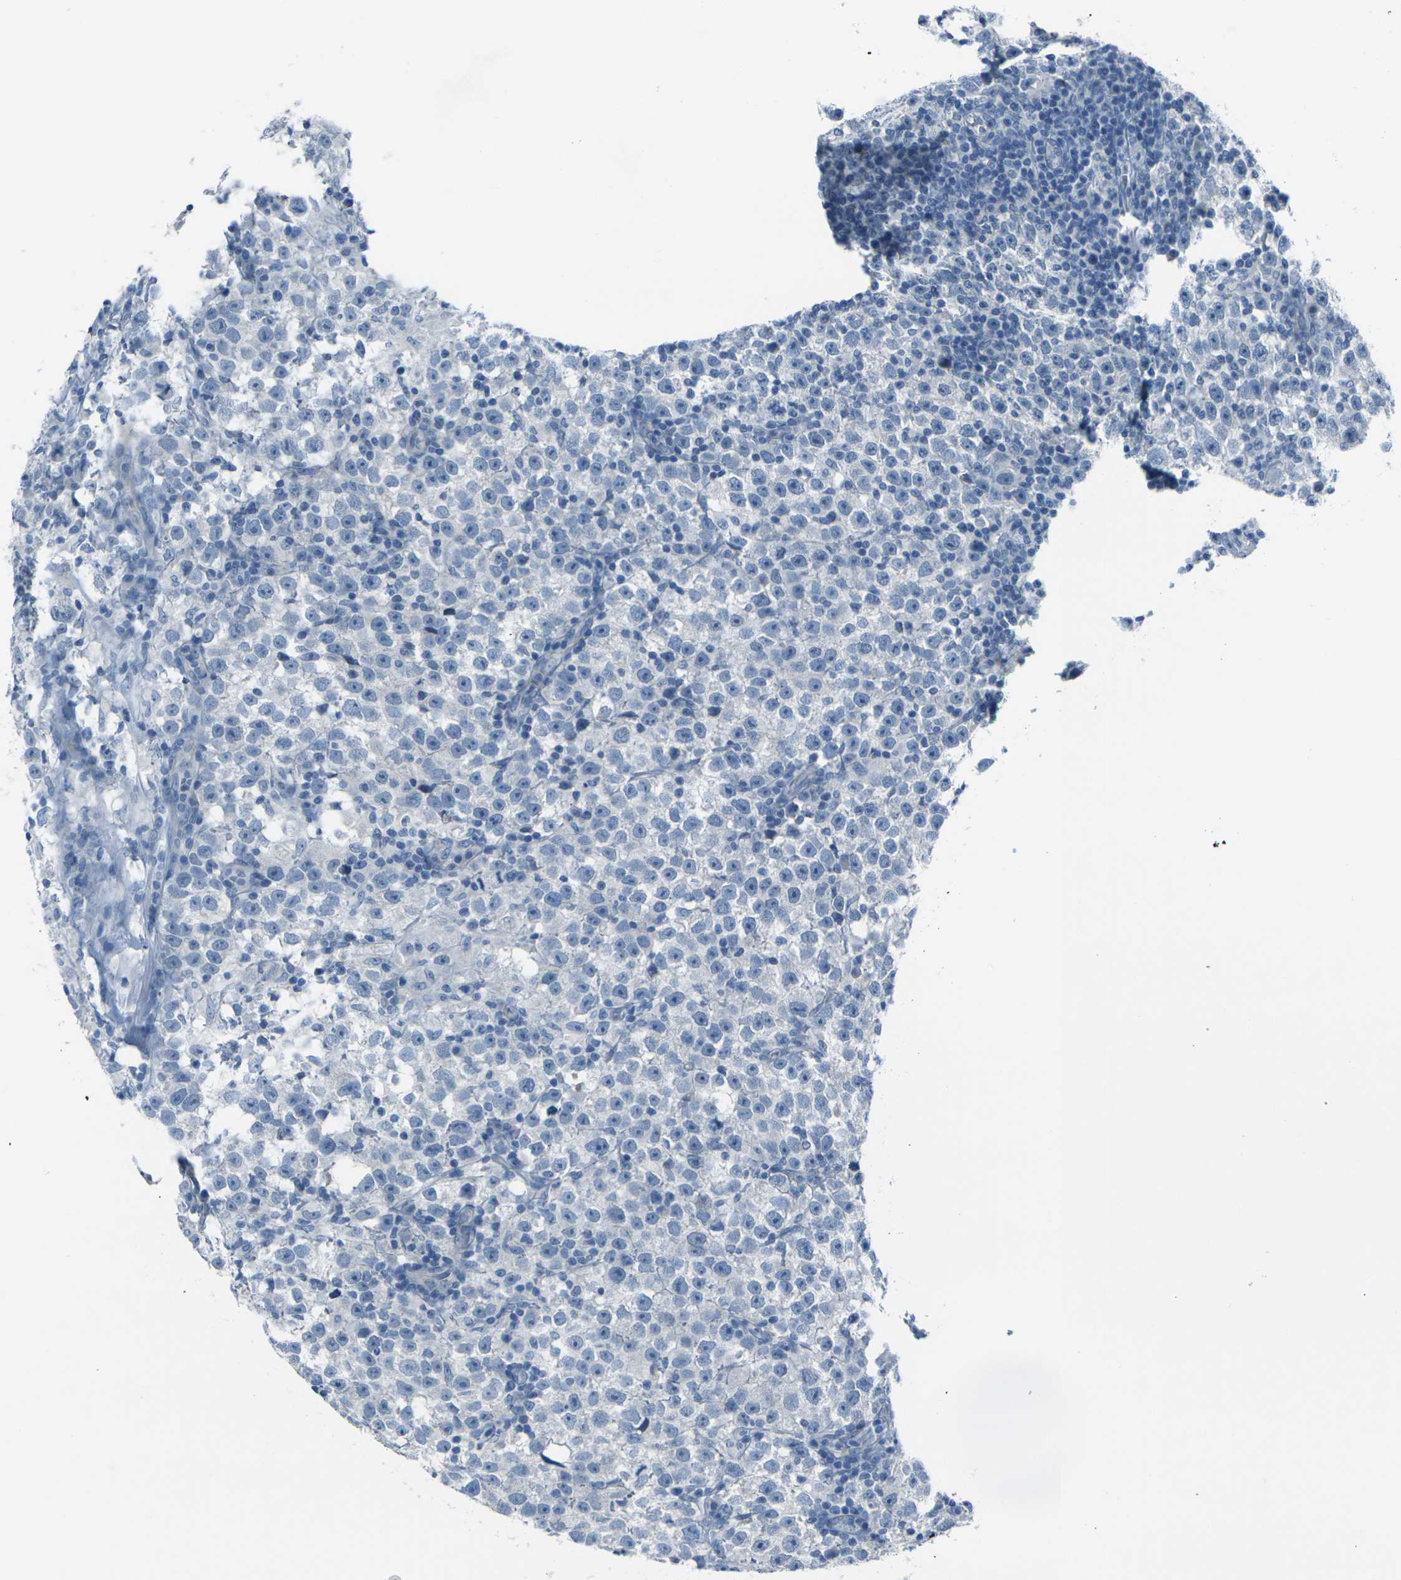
{"staining": {"intensity": "negative", "quantity": "none", "location": "none"}, "tissue": "testis cancer", "cell_type": "Tumor cells", "image_type": "cancer", "snomed": [{"axis": "morphology", "description": "Seminoma, NOS"}, {"axis": "topography", "description": "Testis"}], "caption": "Tumor cells are negative for brown protein staining in testis cancer.", "gene": "ANKRD46", "patient": {"sex": "male", "age": 43}}